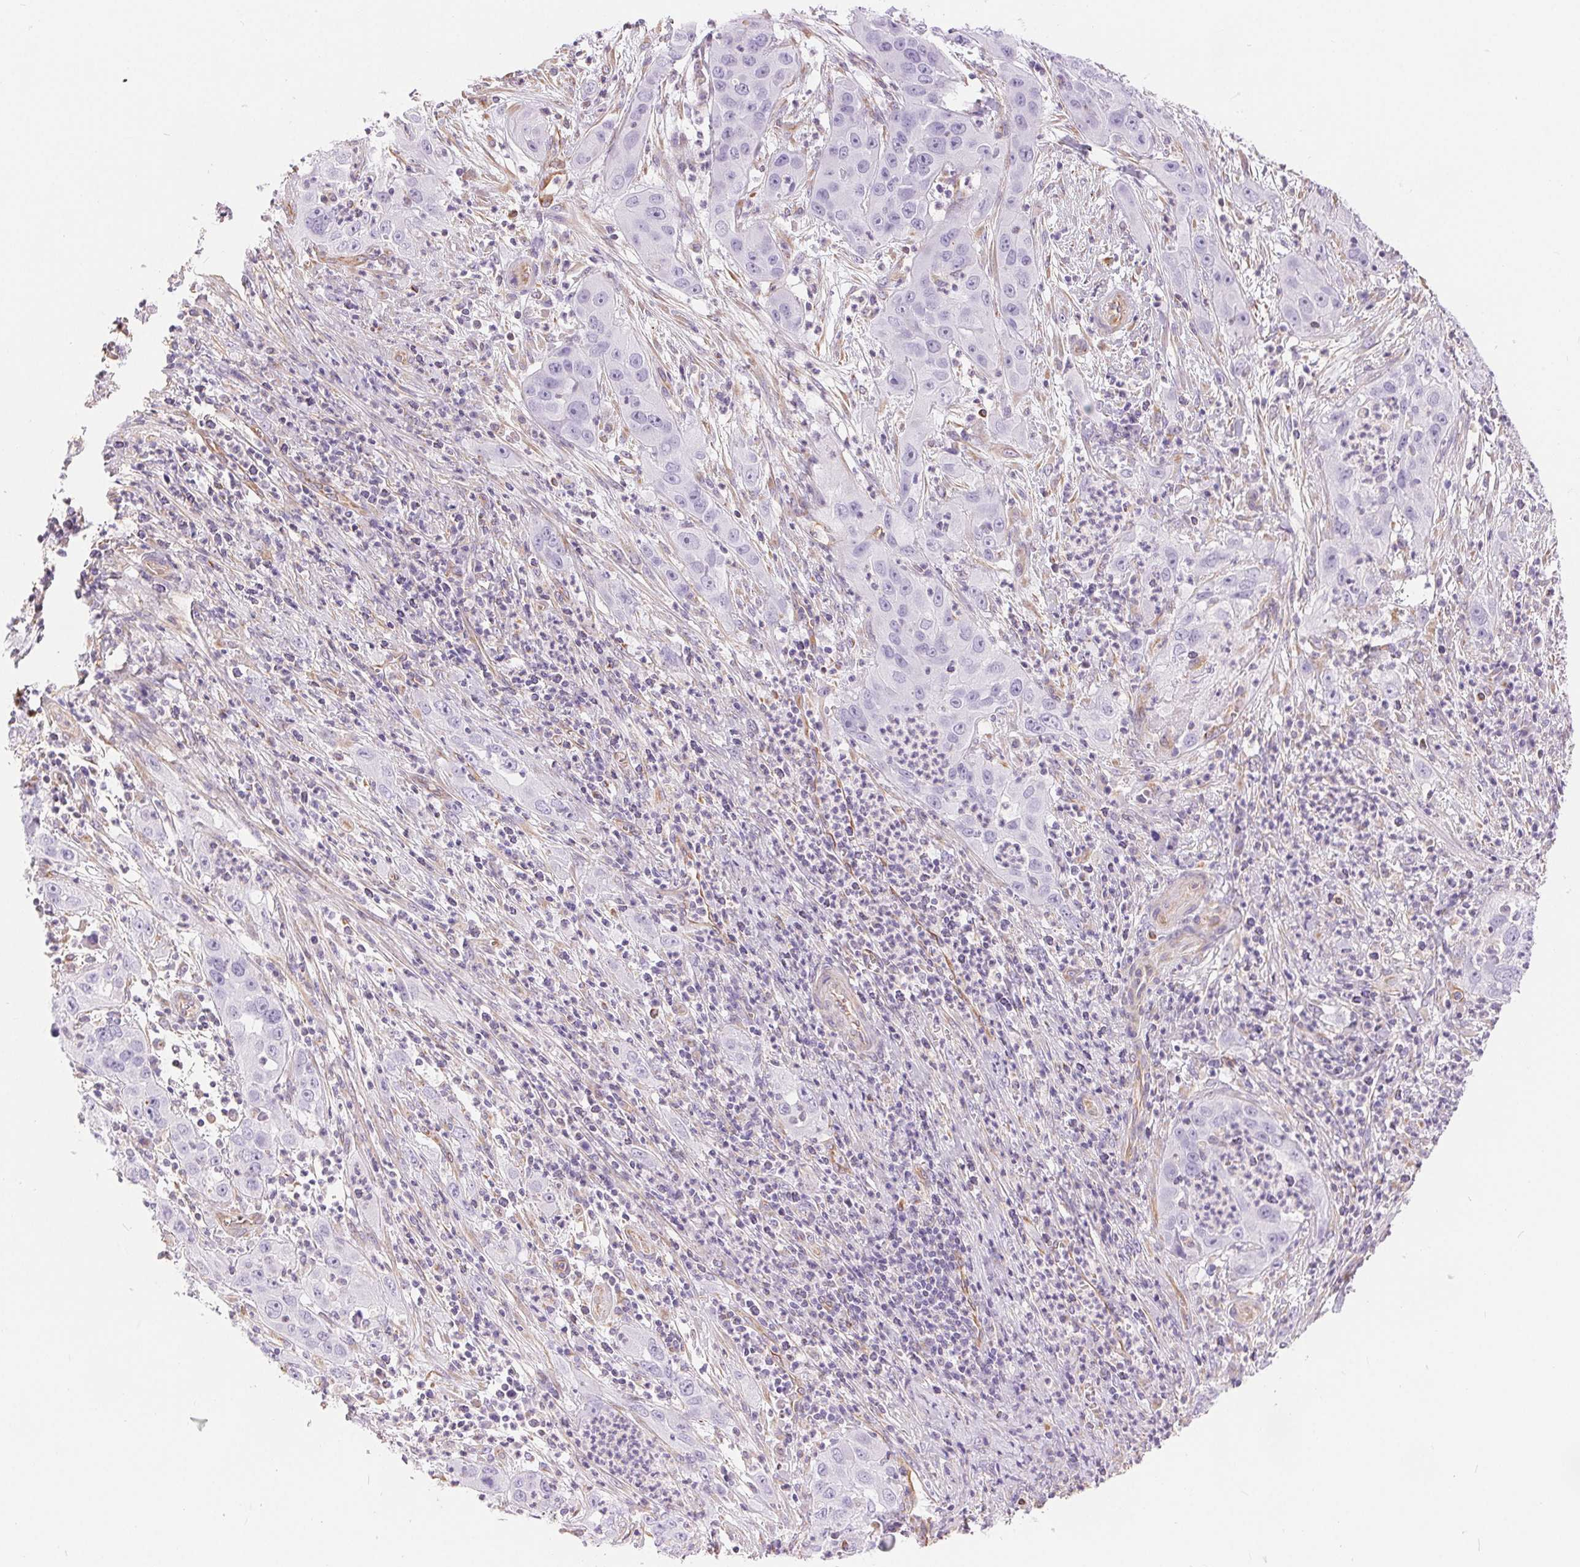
{"staining": {"intensity": "negative", "quantity": "none", "location": "none"}, "tissue": "cervical cancer", "cell_type": "Tumor cells", "image_type": "cancer", "snomed": [{"axis": "morphology", "description": "Squamous cell carcinoma, NOS"}, {"axis": "topography", "description": "Cervix"}], "caption": "Tumor cells show no significant staining in cervical cancer (squamous cell carcinoma).", "gene": "GFAP", "patient": {"sex": "female", "age": 32}}